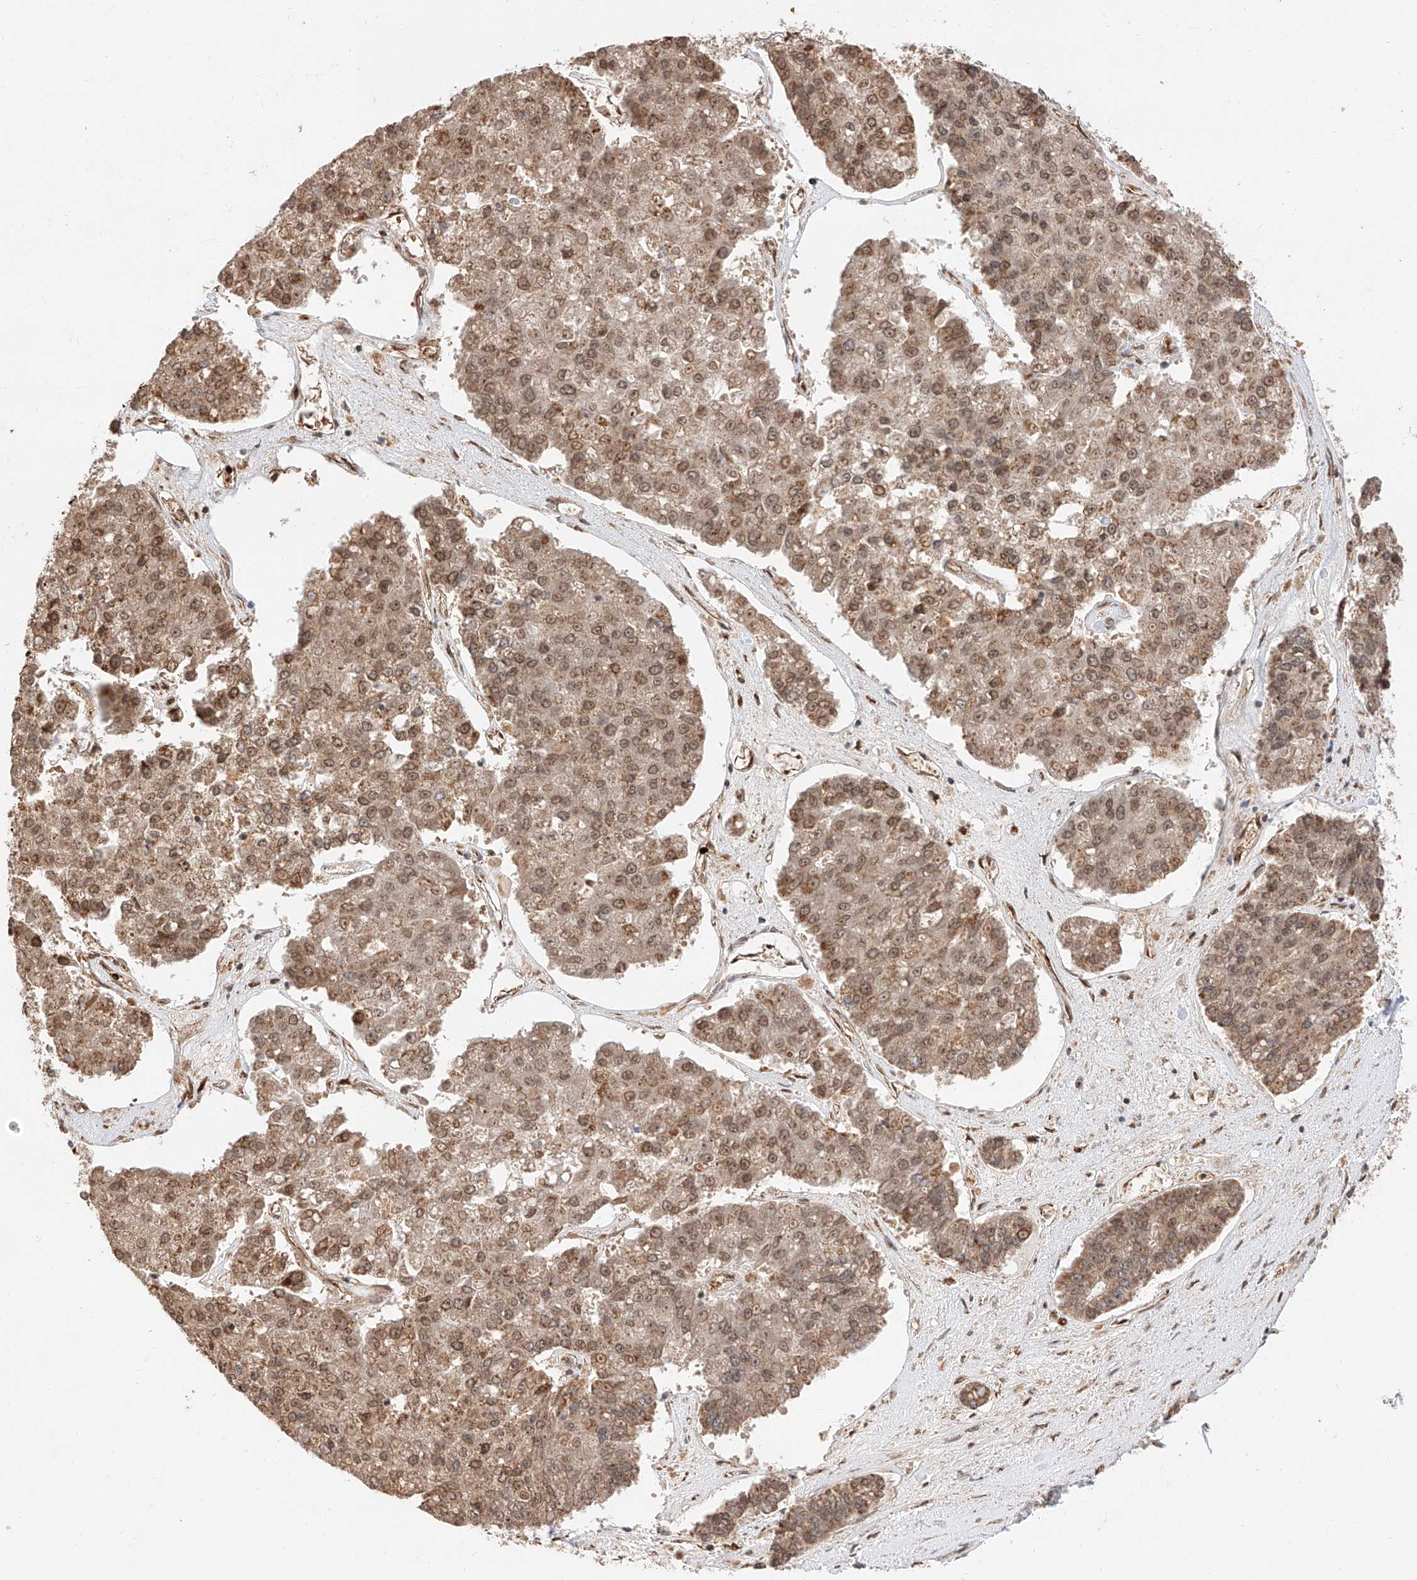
{"staining": {"intensity": "moderate", "quantity": ">75%", "location": "cytoplasmic/membranous,nuclear"}, "tissue": "pancreatic cancer", "cell_type": "Tumor cells", "image_type": "cancer", "snomed": [{"axis": "morphology", "description": "Adenocarcinoma, NOS"}, {"axis": "topography", "description": "Pancreas"}], "caption": "Pancreatic adenocarcinoma stained with a brown dye displays moderate cytoplasmic/membranous and nuclear positive expression in about >75% of tumor cells.", "gene": "THTPA", "patient": {"sex": "male", "age": 50}}